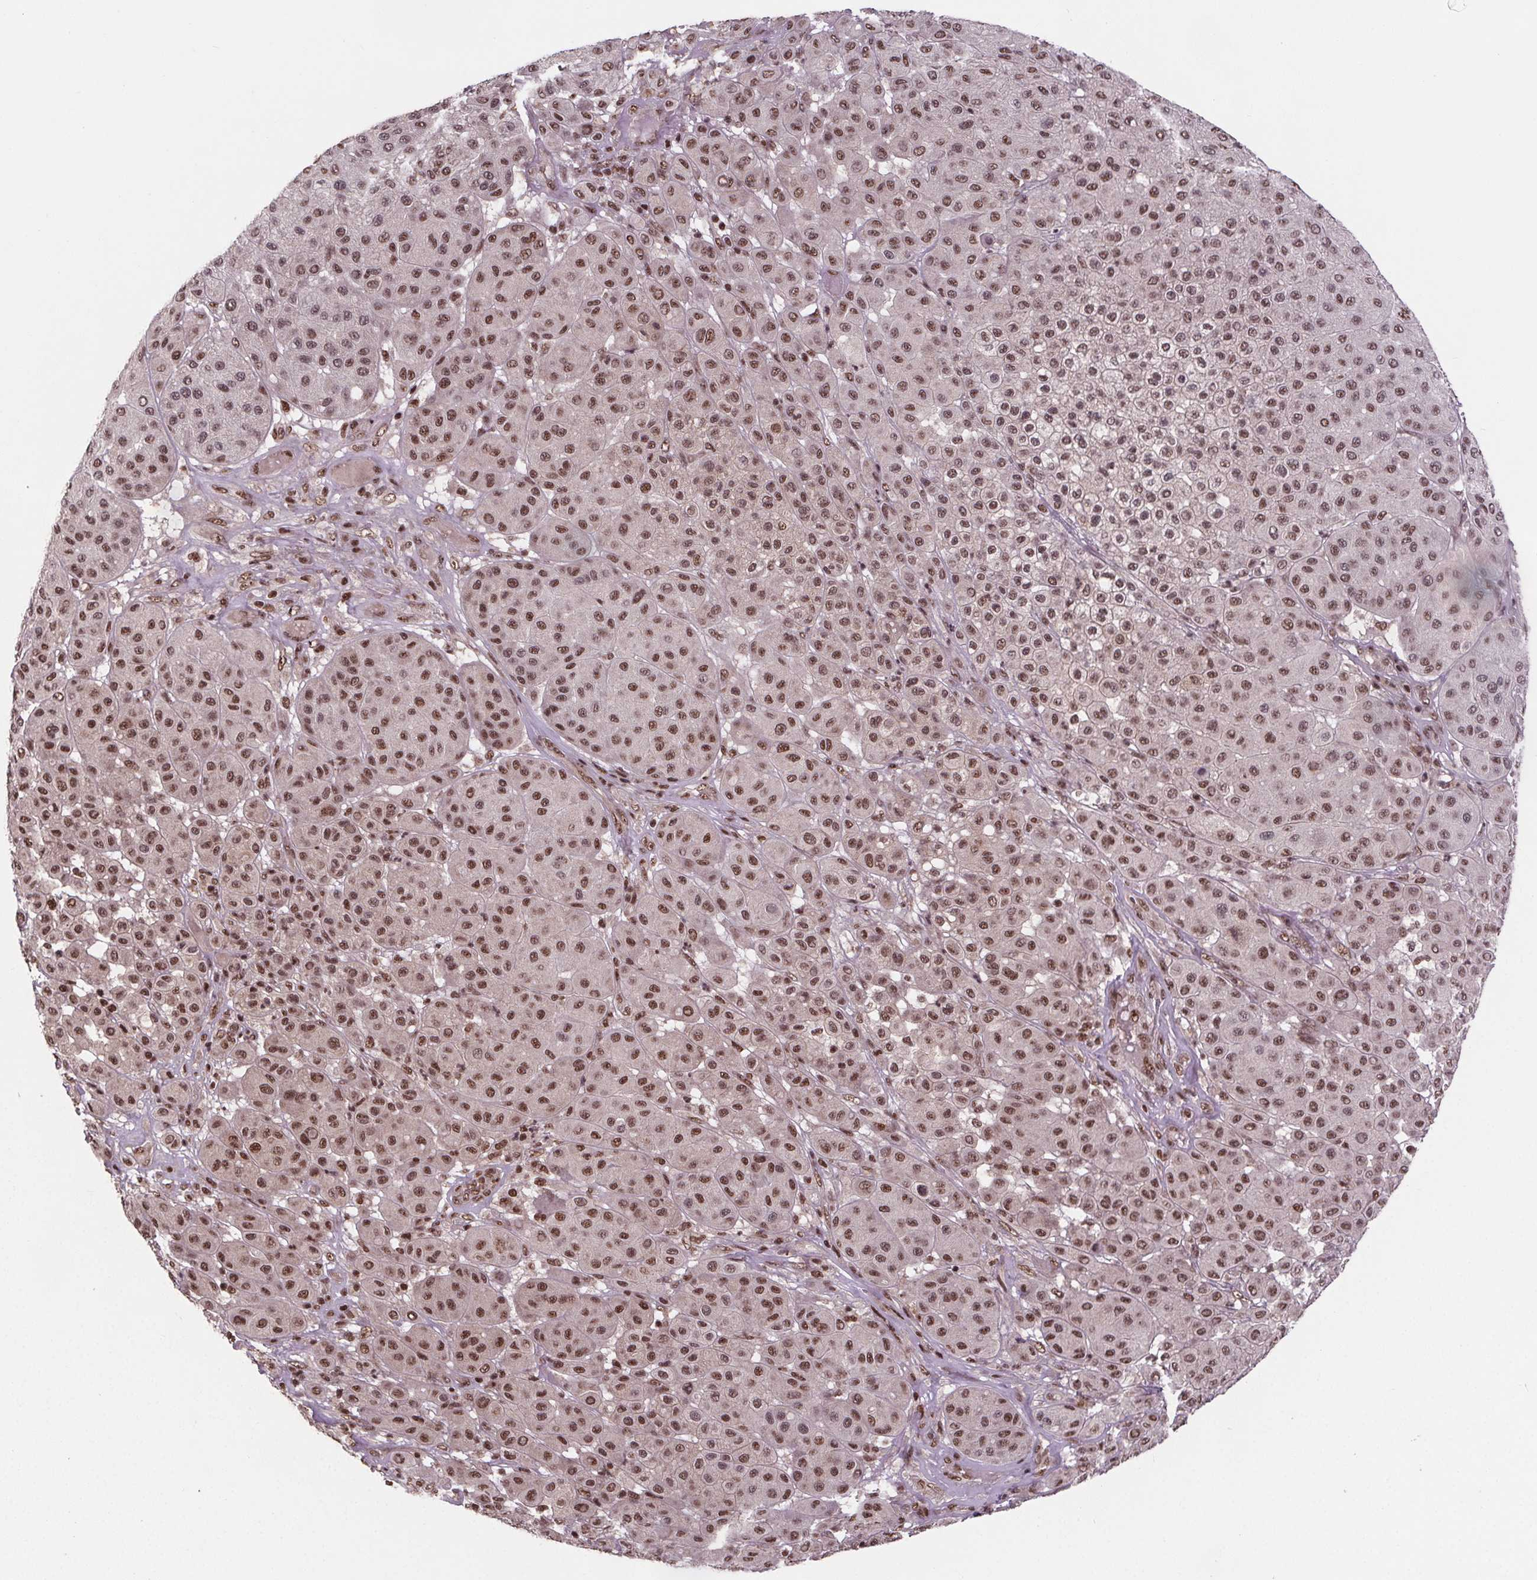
{"staining": {"intensity": "moderate", "quantity": ">75%", "location": "nuclear"}, "tissue": "melanoma", "cell_type": "Tumor cells", "image_type": "cancer", "snomed": [{"axis": "morphology", "description": "Malignant melanoma, Metastatic site"}, {"axis": "topography", "description": "Smooth muscle"}], "caption": "Tumor cells display moderate nuclear staining in about >75% of cells in malignant melanoma (metastatic site). The staining is performed using DAB (3,3'-diaminobenzidine) brown chromogen to label protein expression. The nuclei are counter-stained blue using hematoxylin.", "gene": "JARID2", "patient": {"sex": "male", "age": 41}}